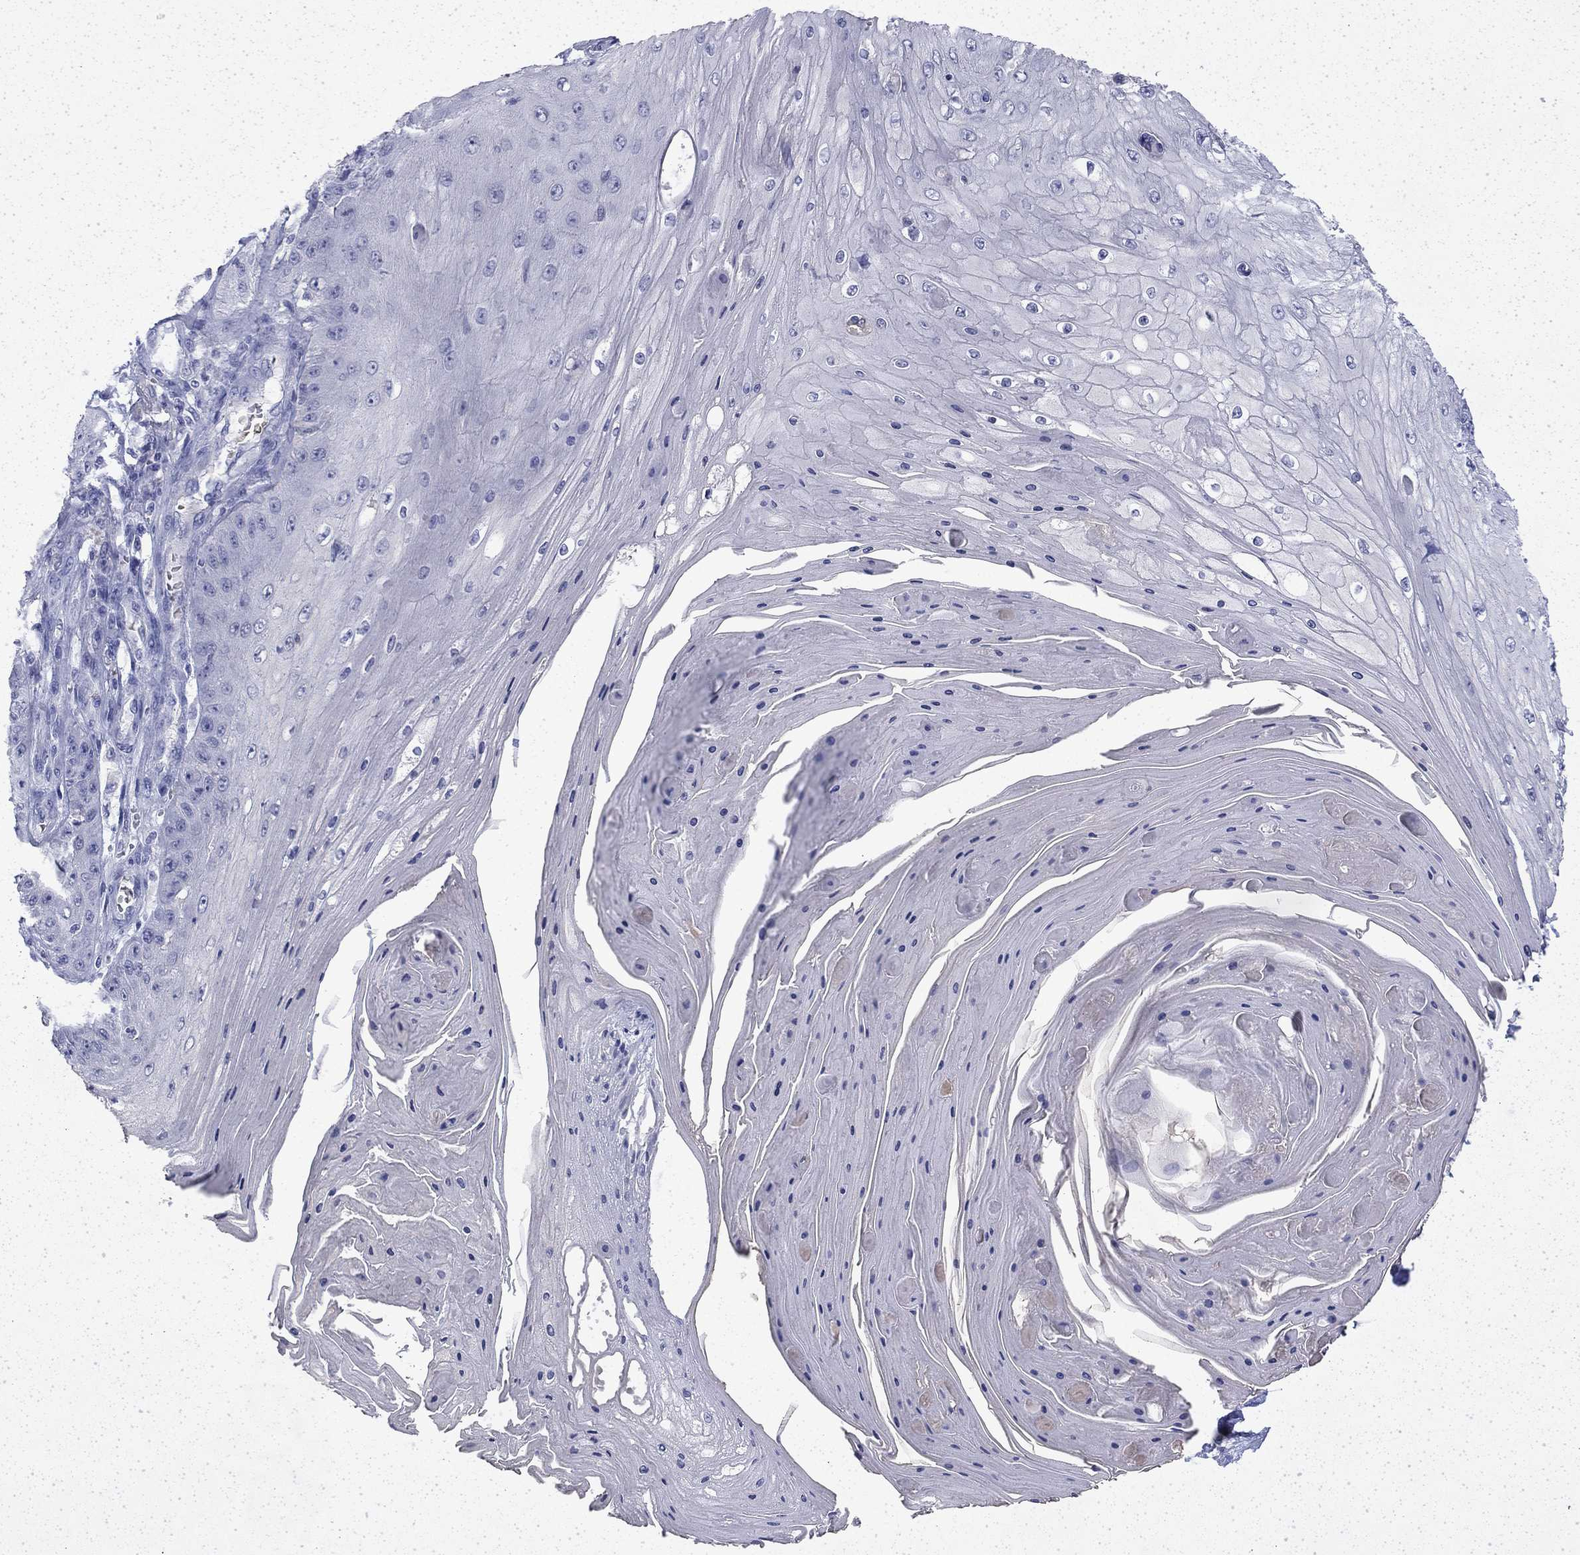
{"staining": {"intensity": "negative", "quantity": "none", "location": "none"}, "tissue": "skin cancer", "cell_type": "Tumor cells", "image_type": "cancer", "snomed": [{"axis": "morphology", "description": "Squamous cell carcinoma, NOS"}, {"axis": "topography", "description": "Skin"}], "caption": "Protein analysis of squamous cell carcinoma (skin) demonstrates no significant expression in tumor cells.", "gene": "ENPP6", "patient": {"sex": "male", "age": 70}}